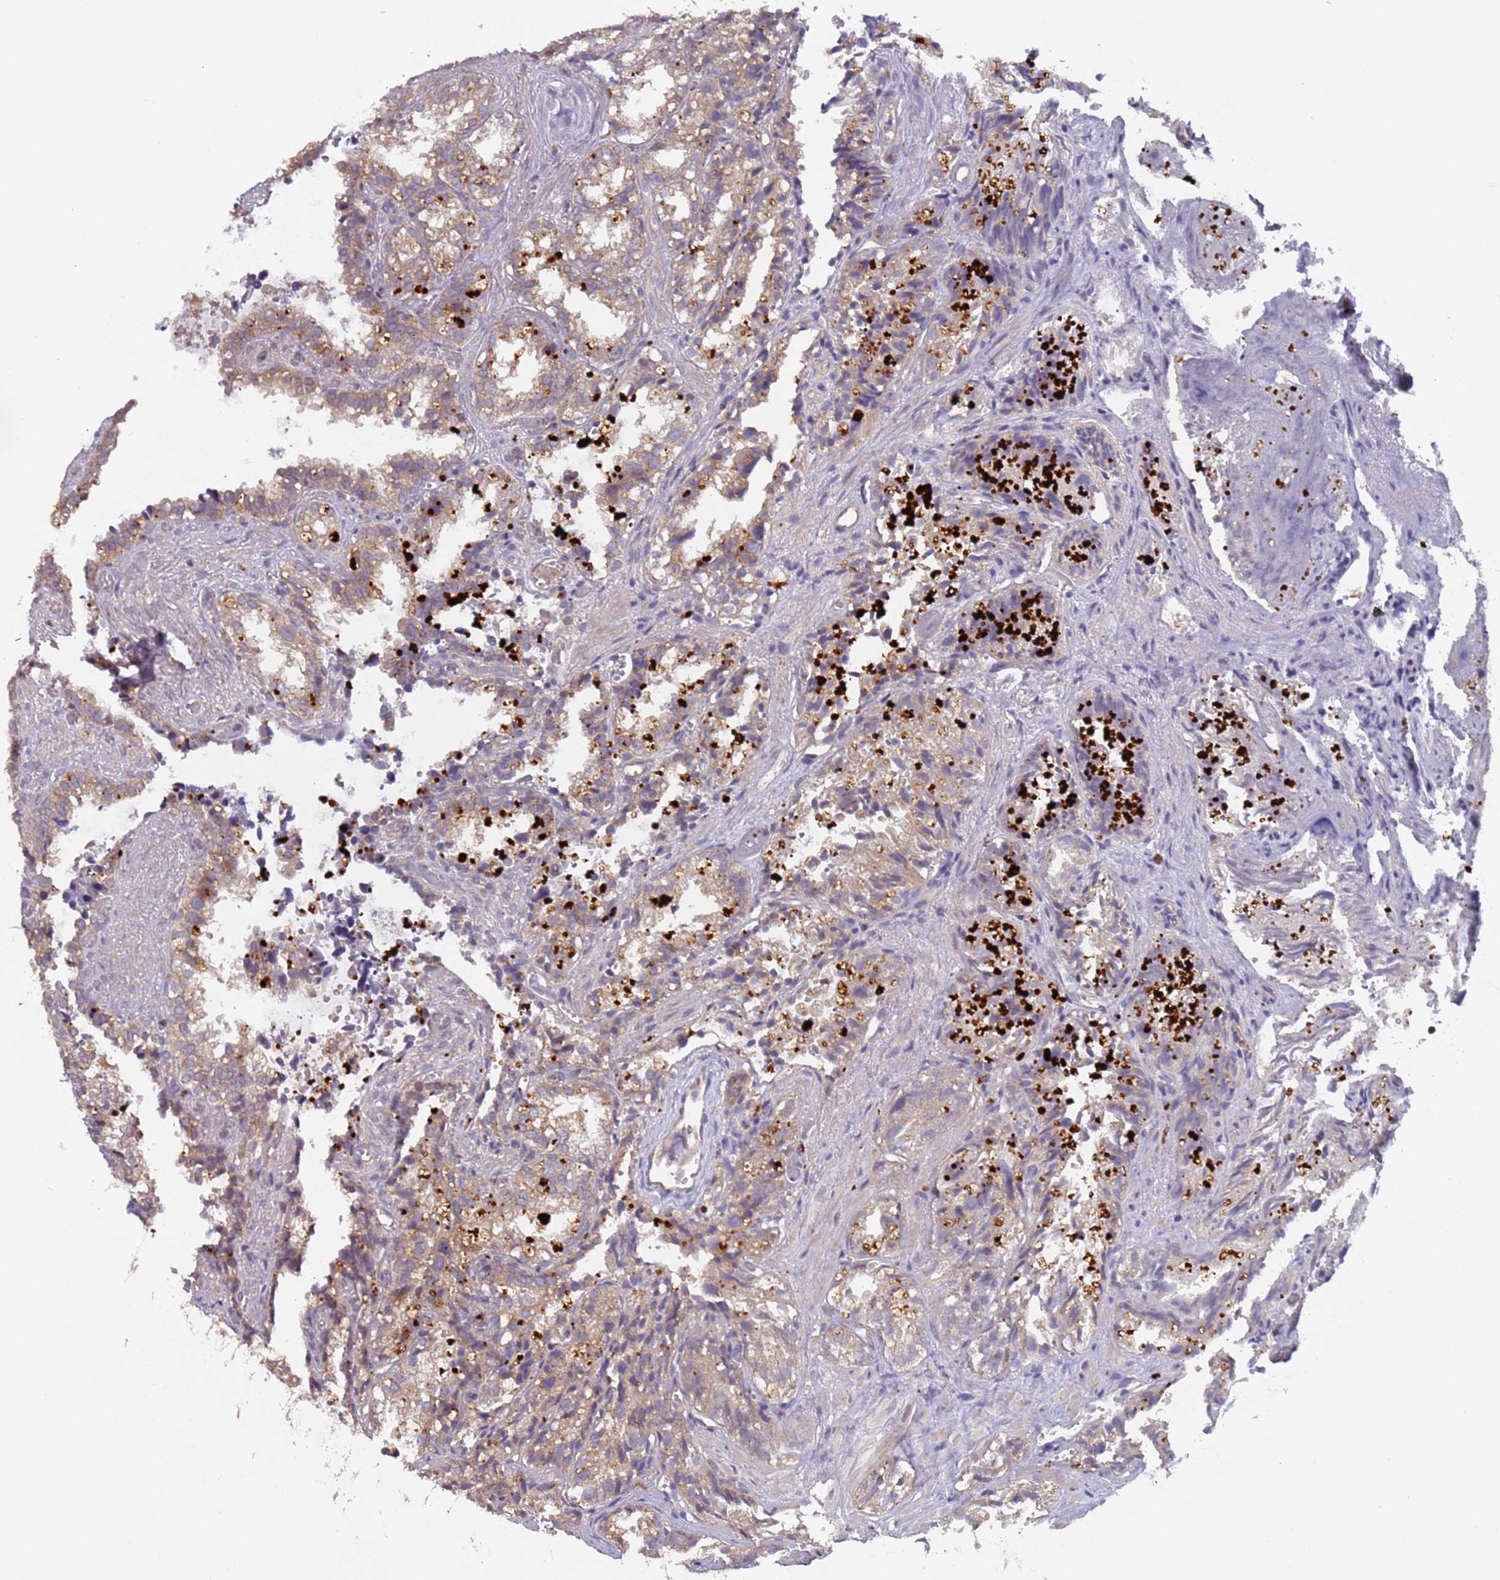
{"staining": {"intensity": "moderate", "quantity": ">75%", "location": "cytoplasmic/membranous"}, "tissue": "seminal vesicle", "cell_type": "Glandular cells", "image_type": "normal", "snomed": [{"axis": "morphology", "description": "Normal tissue, NOS"}, {"axis": "topography", "description": "Prostate"}, {"axis": "topography", "description": "Seminal veicle"}], "caption": "Moderate cytoplasmic/membranous protein positivity is identified in approximately >75% of glandular cells in seminal vesicle. (Brightfield microscopy of DAB IHC at high magnification).", "gene": "KANSL1L", "patient": {"sex": "male", "age": 51}}